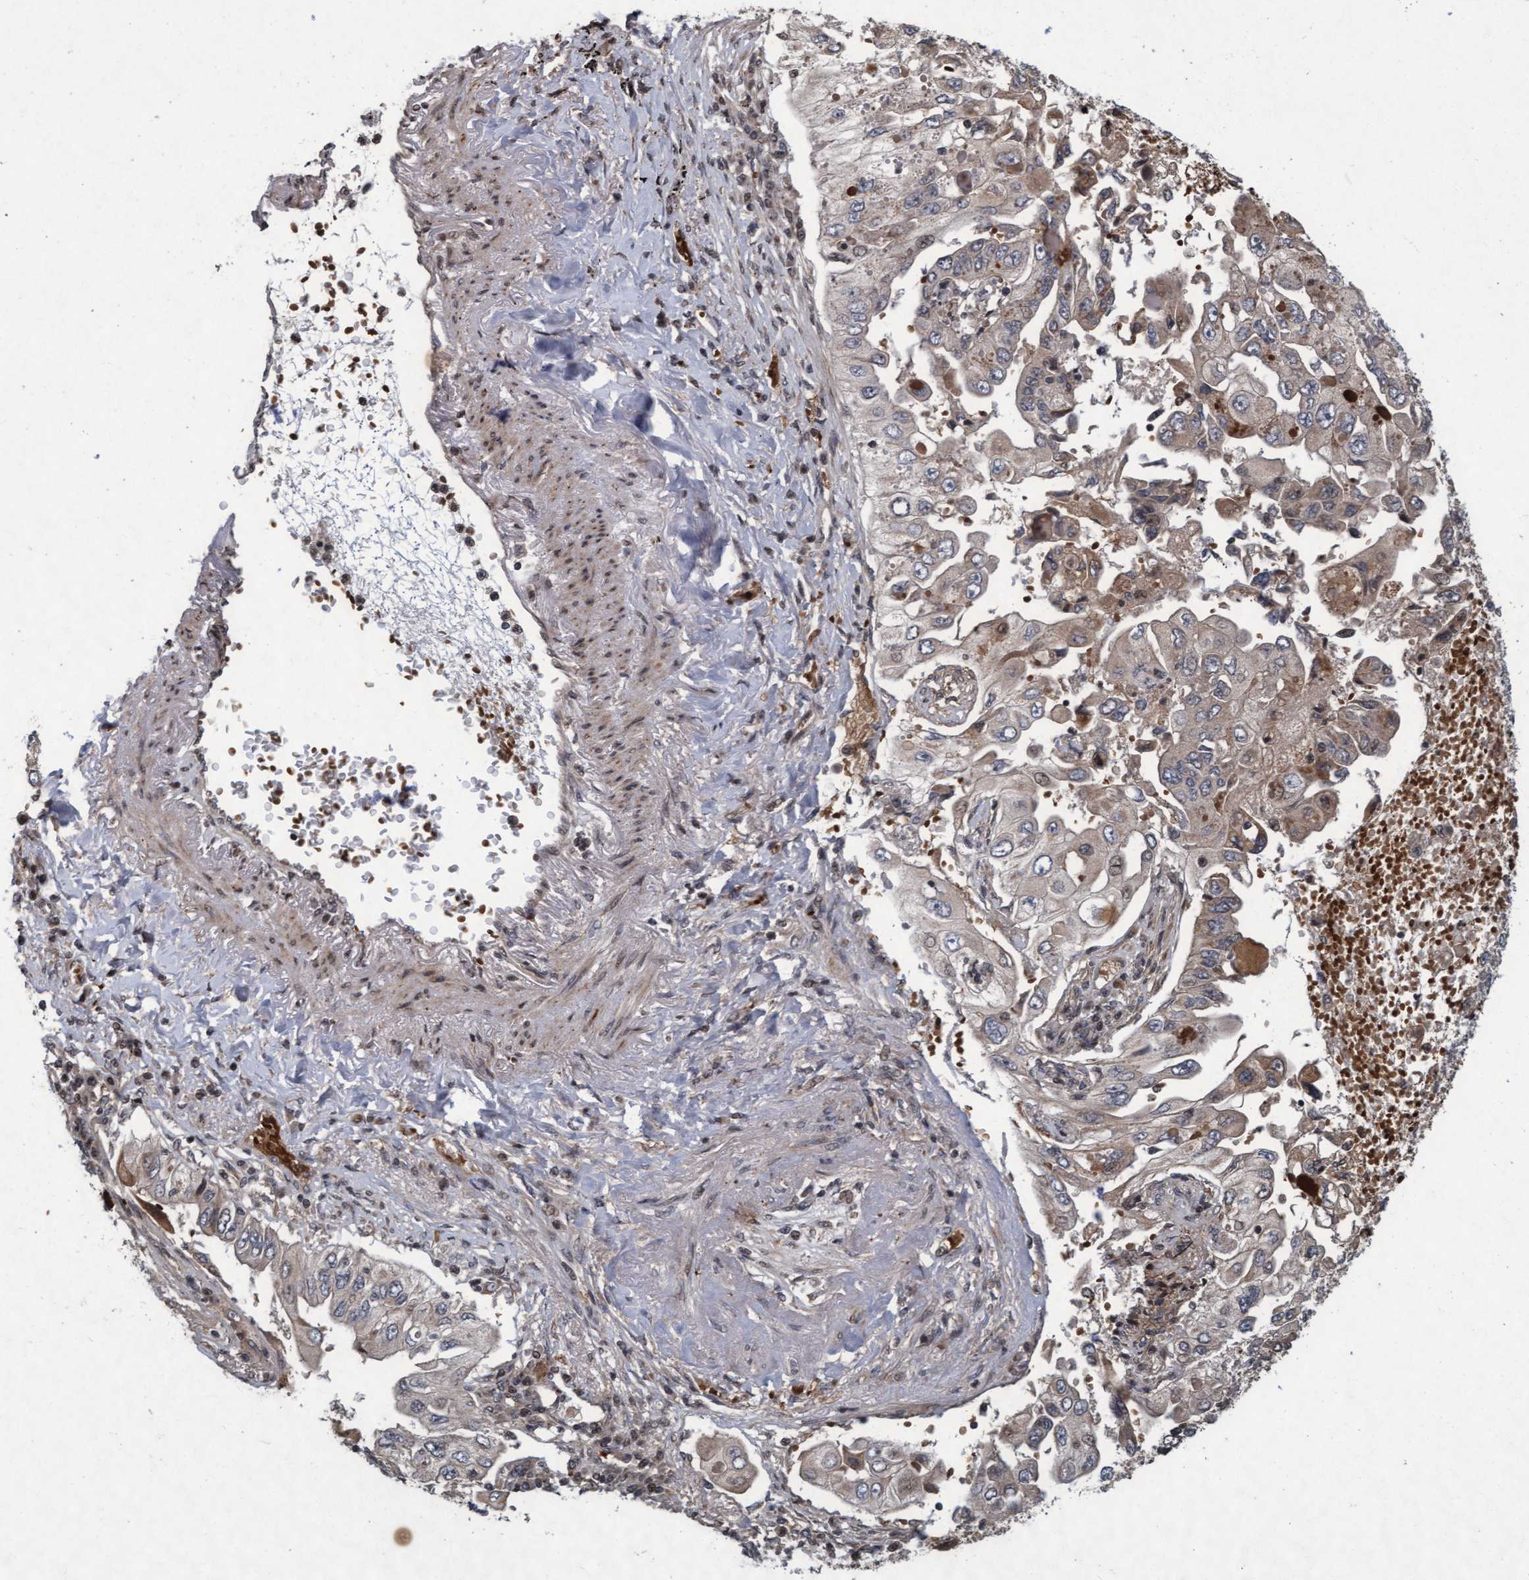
{"staining": {"intensity": "weak", "quantity": "25%-75%", "location": "cytoplasmic/membranous"}, "tissue": "lung cancer", "cell_type": "Tumor cells", "image_type": "cancer", "snomed": [{"axis": "morphology", "description": "Adenocarcinoma, NOS"}, {"axis": "topography", "description": "Lung"}], "caption": "DAB immunohistochemical staining of human lung cancer demonstrates weak cytoplasmic/membranous protein expression in about 25%-75% of tumor cells.", "gene": "KCNC2", "patient": {"sex": "male", "age": 84}}